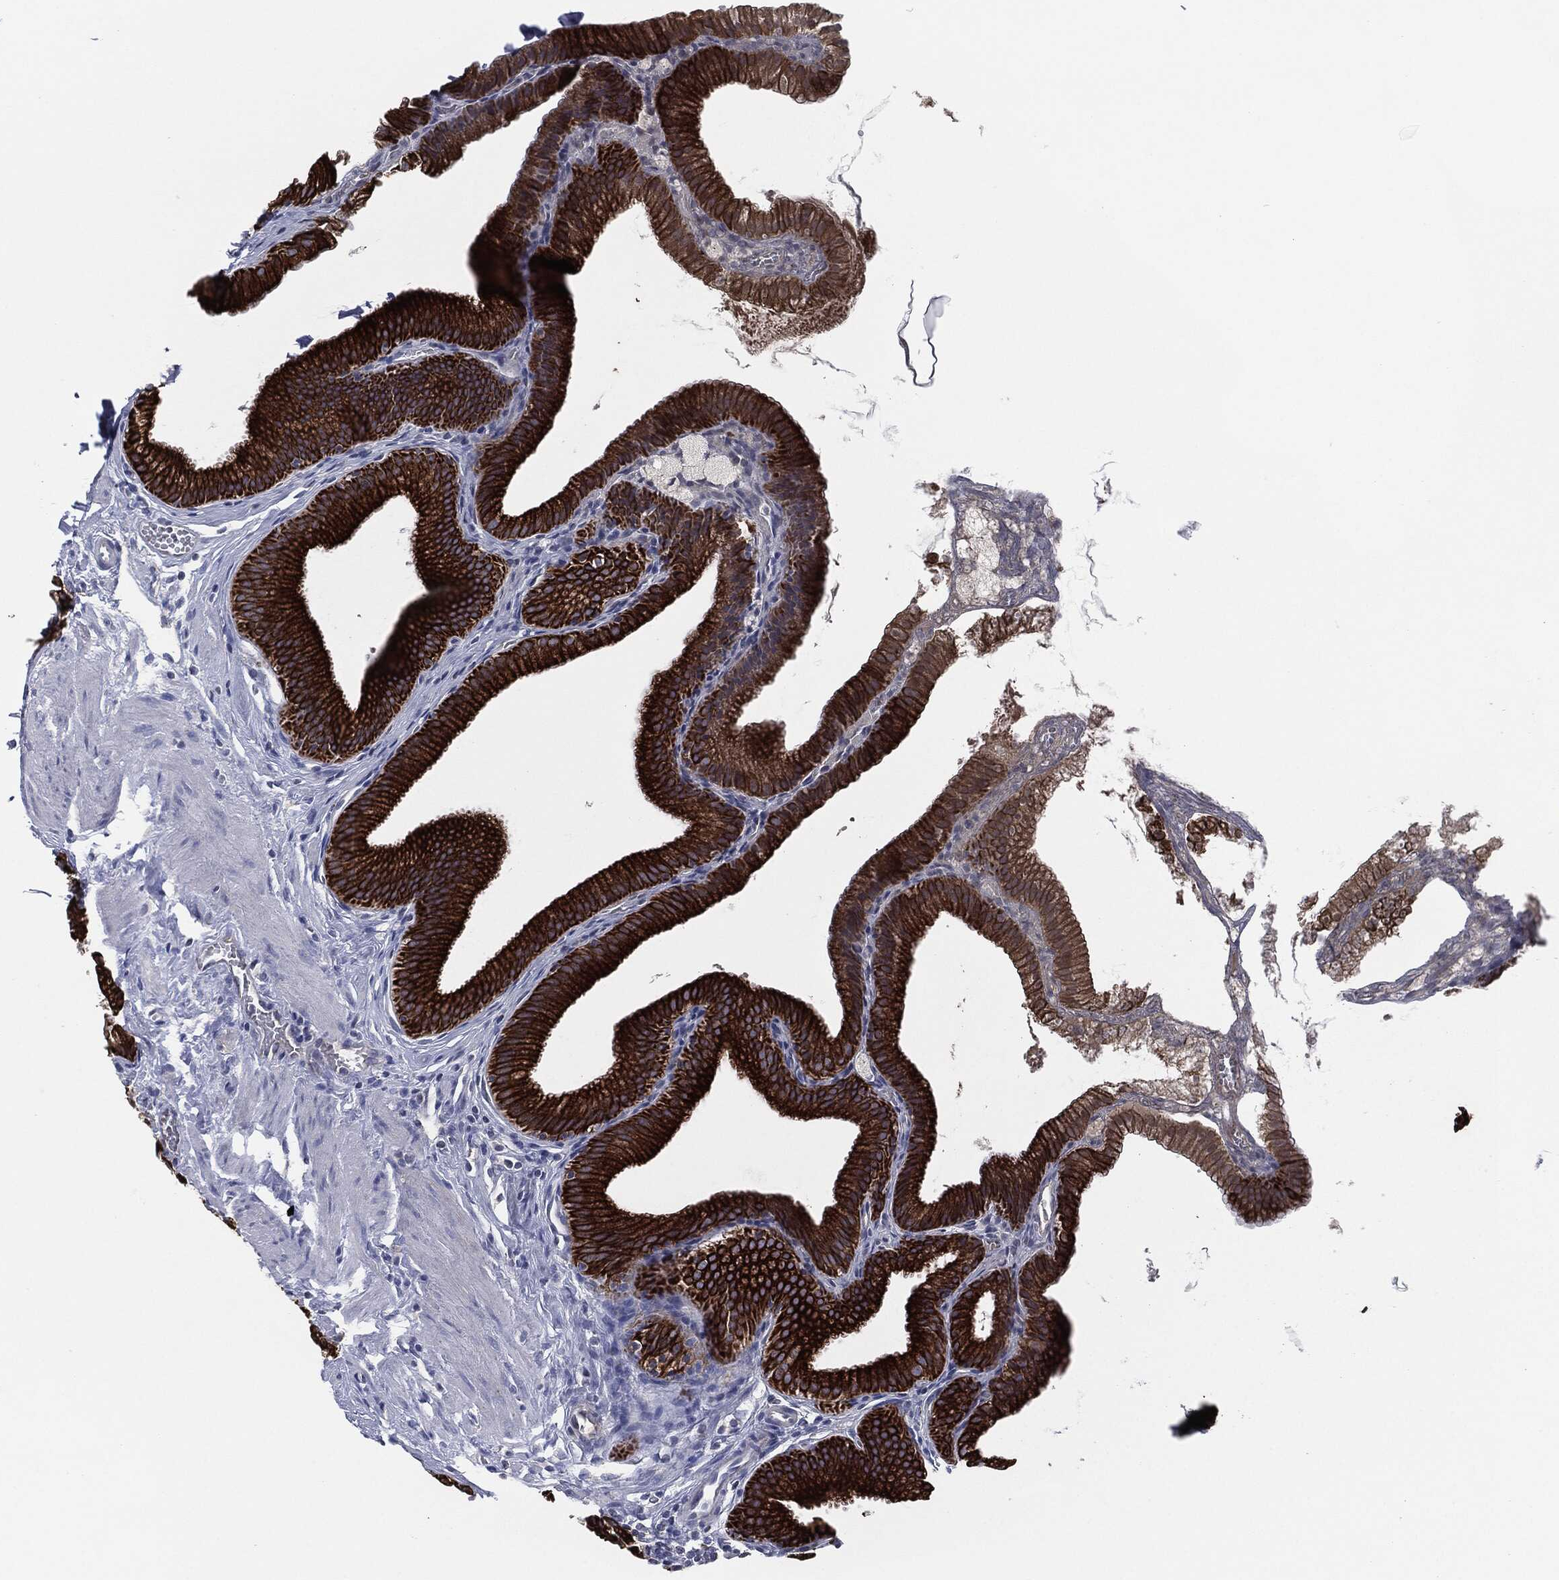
{"staining": {"intensity": "strong", "quantity": ">75%", "location": "cytoplasmic/membranous"}, "tissue": "gallbladder", "cell_type": "Glandular cells", "image_type": "normal", "snomed": [{"axis": "morphology", "description": "Normal tissue, NOS"}, {"axis": "topography", "description": "Gallbladder"}], "caption": "Immunohistochemical staining of benign gallbladder displays high levels of strong cytoplasmic/membranous expression in about >75% of glandular cells. The staining is performed using DAB (3,3'-diaminobenzidine) brown chromogen to label protein expression. The nuclei are counter-stained blue using hematoxylin.", "gene": "SHROOM2", "patient": {"sex": "male", "age": 38}}